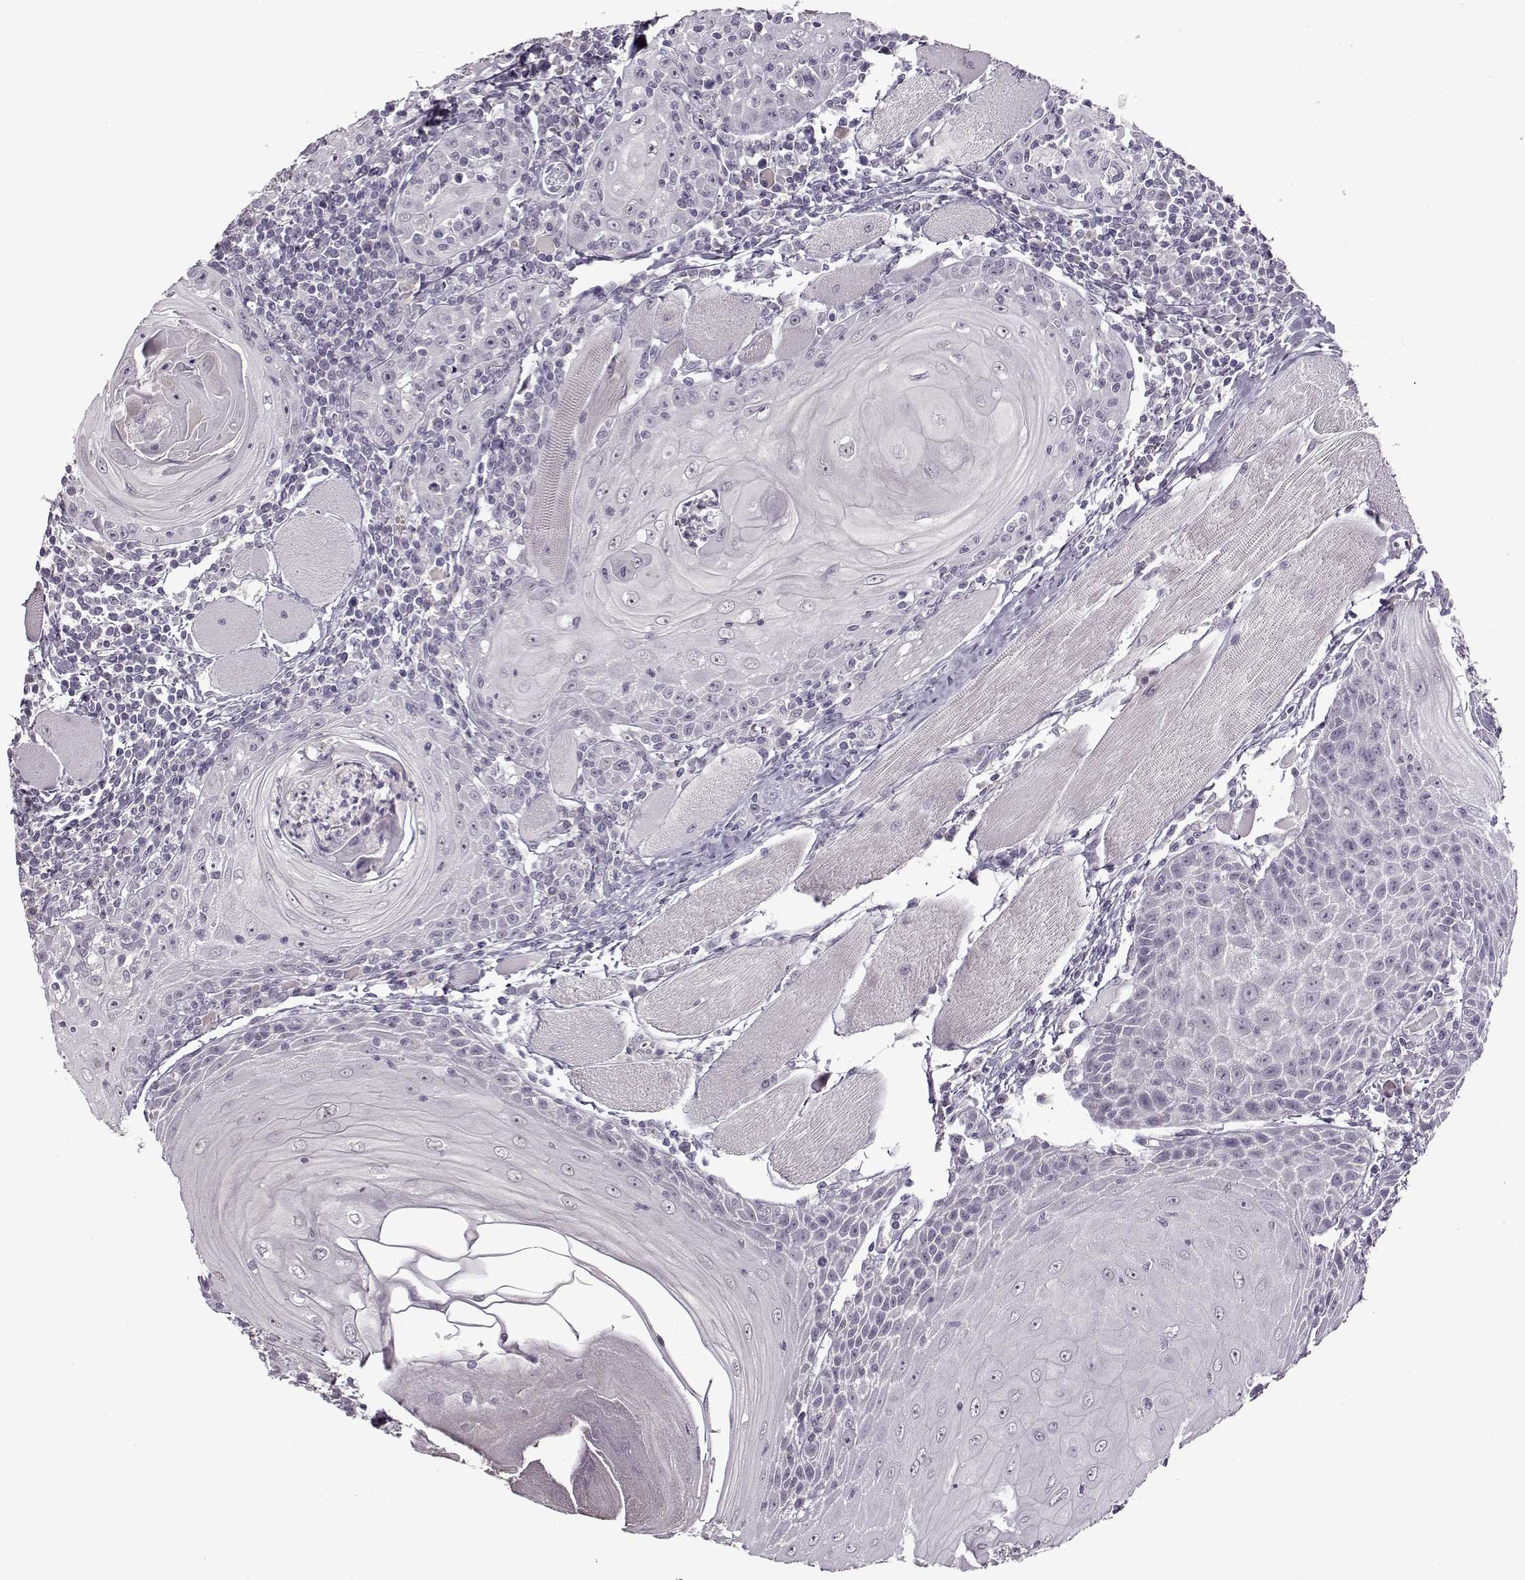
{"staining": {"intensity": "negative", "quantity": "none", "location": "none"}, "tissue": "head and neck cancer", "cell_type": "Tumor cells", "image_type": "cancer", "snomed": [{"axis": "morphology", "description": "Normal tissue, NOS"}, {"axis": "morphology", "description": "Squamous cell carcinoma, NOS"}, {"axis": "topography", "description": "Oral tissue"}, {"axis": "topography", "description": "Head-Neck"}], "caption": "DAB (3,3'-diaminobenzidine) immunohistochemical staining of head and neck cancer (squamous cell carcinoma) reveals no significant staining in tumor cells.", "gene": "FSHB", "patient": {"sex": "male", "age": 52}}